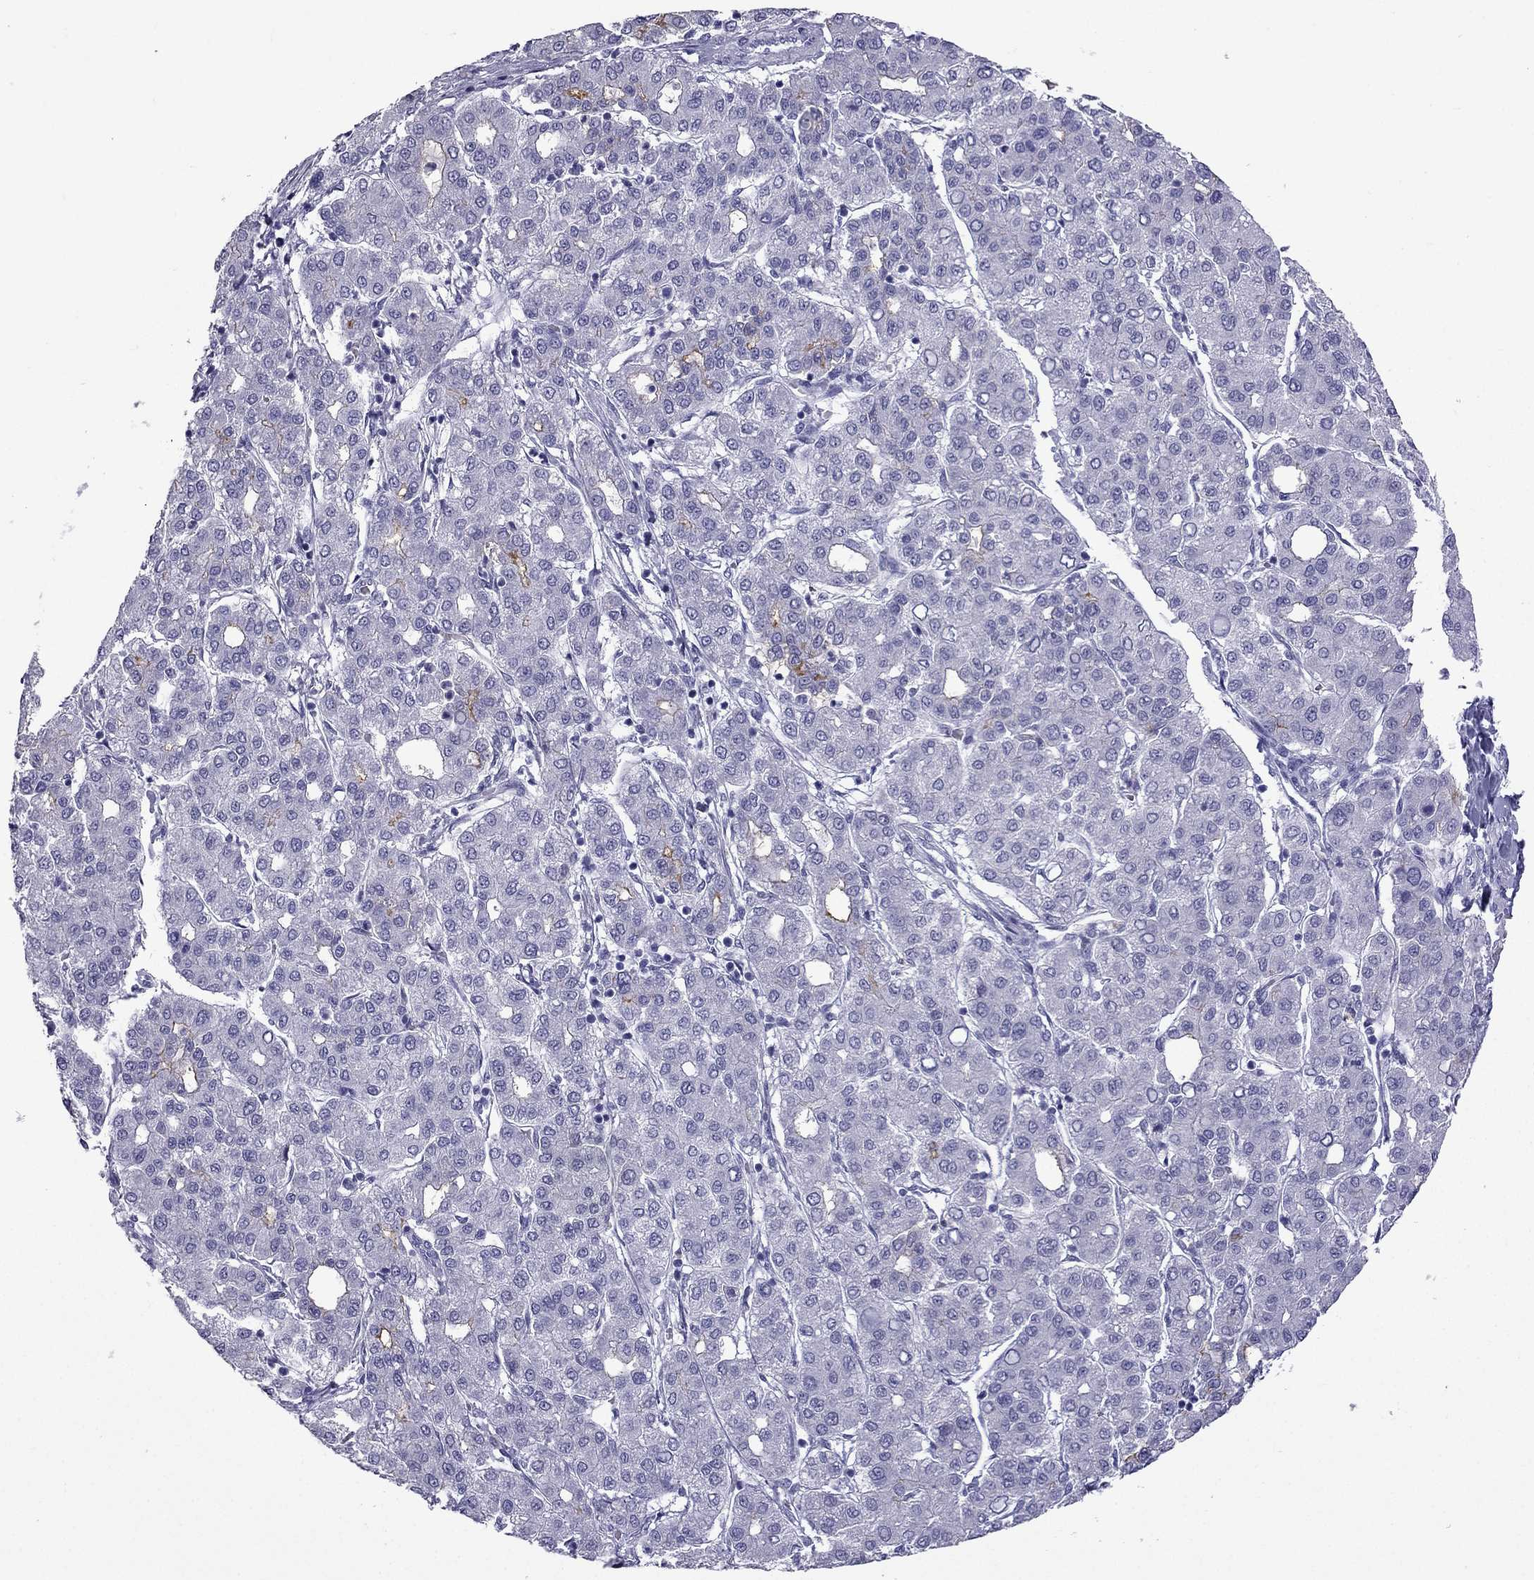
{"staining": {"intensity": "weak", "quantity": "<25%", "location": "cytoplasmic/membranous"}, "tissue": "liver cancer", "cell_type": "Tumor cells", "image_type": "cancer", "snomed": [{"axis": "morphology", "description": "Carcinoma, Hepatocellular, NOS"}, {"axis": "topography", "description": "Liver"}], "caption": "A histopathology image of human liver hepatocellular carcinoma is negative for staining in tumor cells. Nuclei are stained in blue.", "gene": "GJA8", "patient": {"sex": "male", "age": 65}}